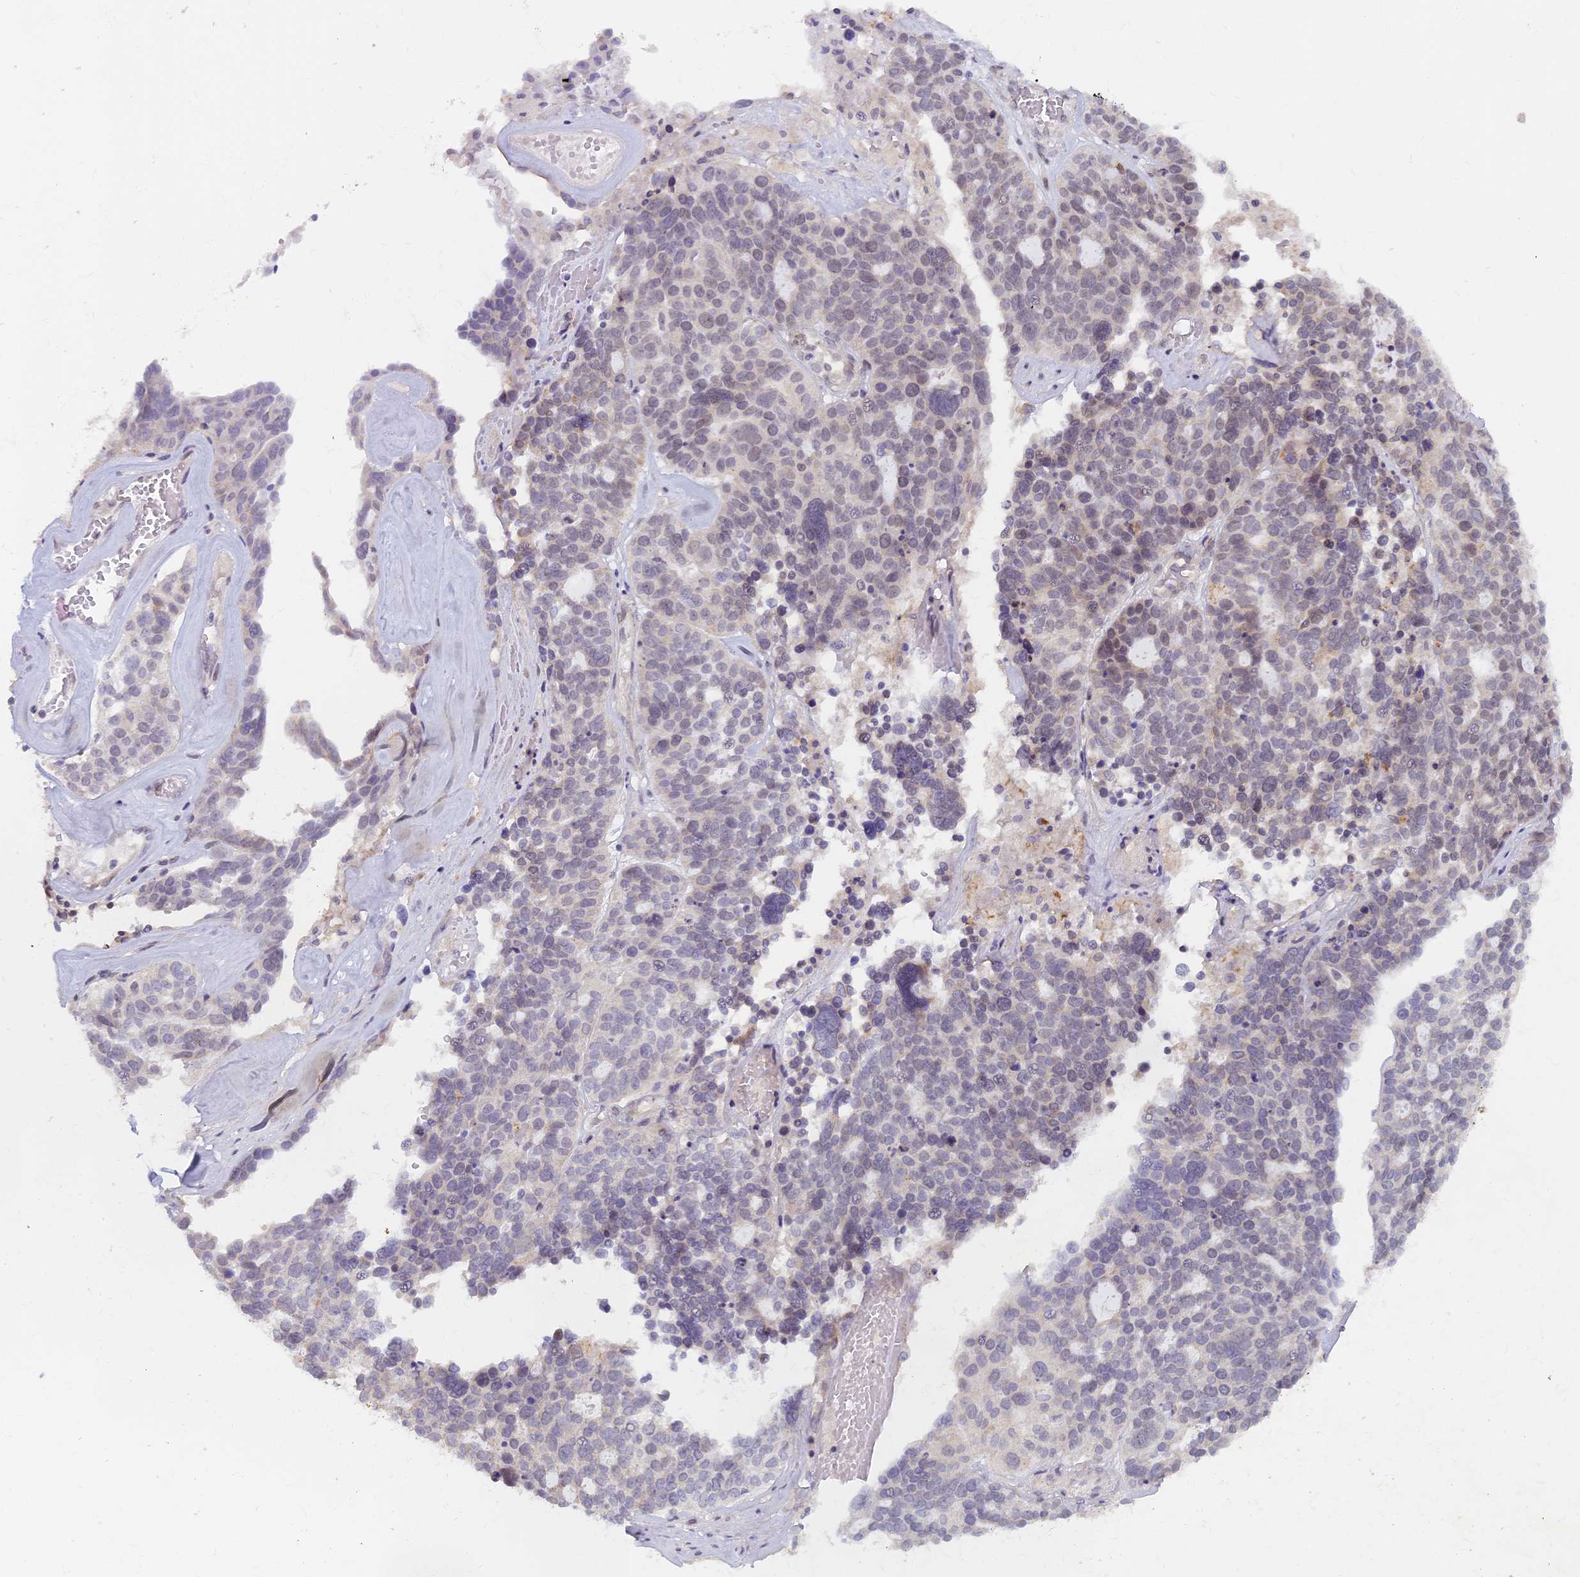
{"staining": {"intensity": "negative", "quantity": "none", "location": "none"}, "tissue": "ovarian cancer", "cell_type": "Tumor cells", "image_type": "cancer", "snomed": [{"axis": "morphology", "description": "Cystadenocarcinoma, serous, NOS"}, {"axis": "topography", "description": "Ovary"}], "caption": "There is no significant staining in tumor cells of ovarian serous cystadenocarcinoma. (DAB immunohistochemistry (IHC) with hematoxylin counter stain).", "gene": "MYBL2", "patient": {"sex": "female", "age": 59}}